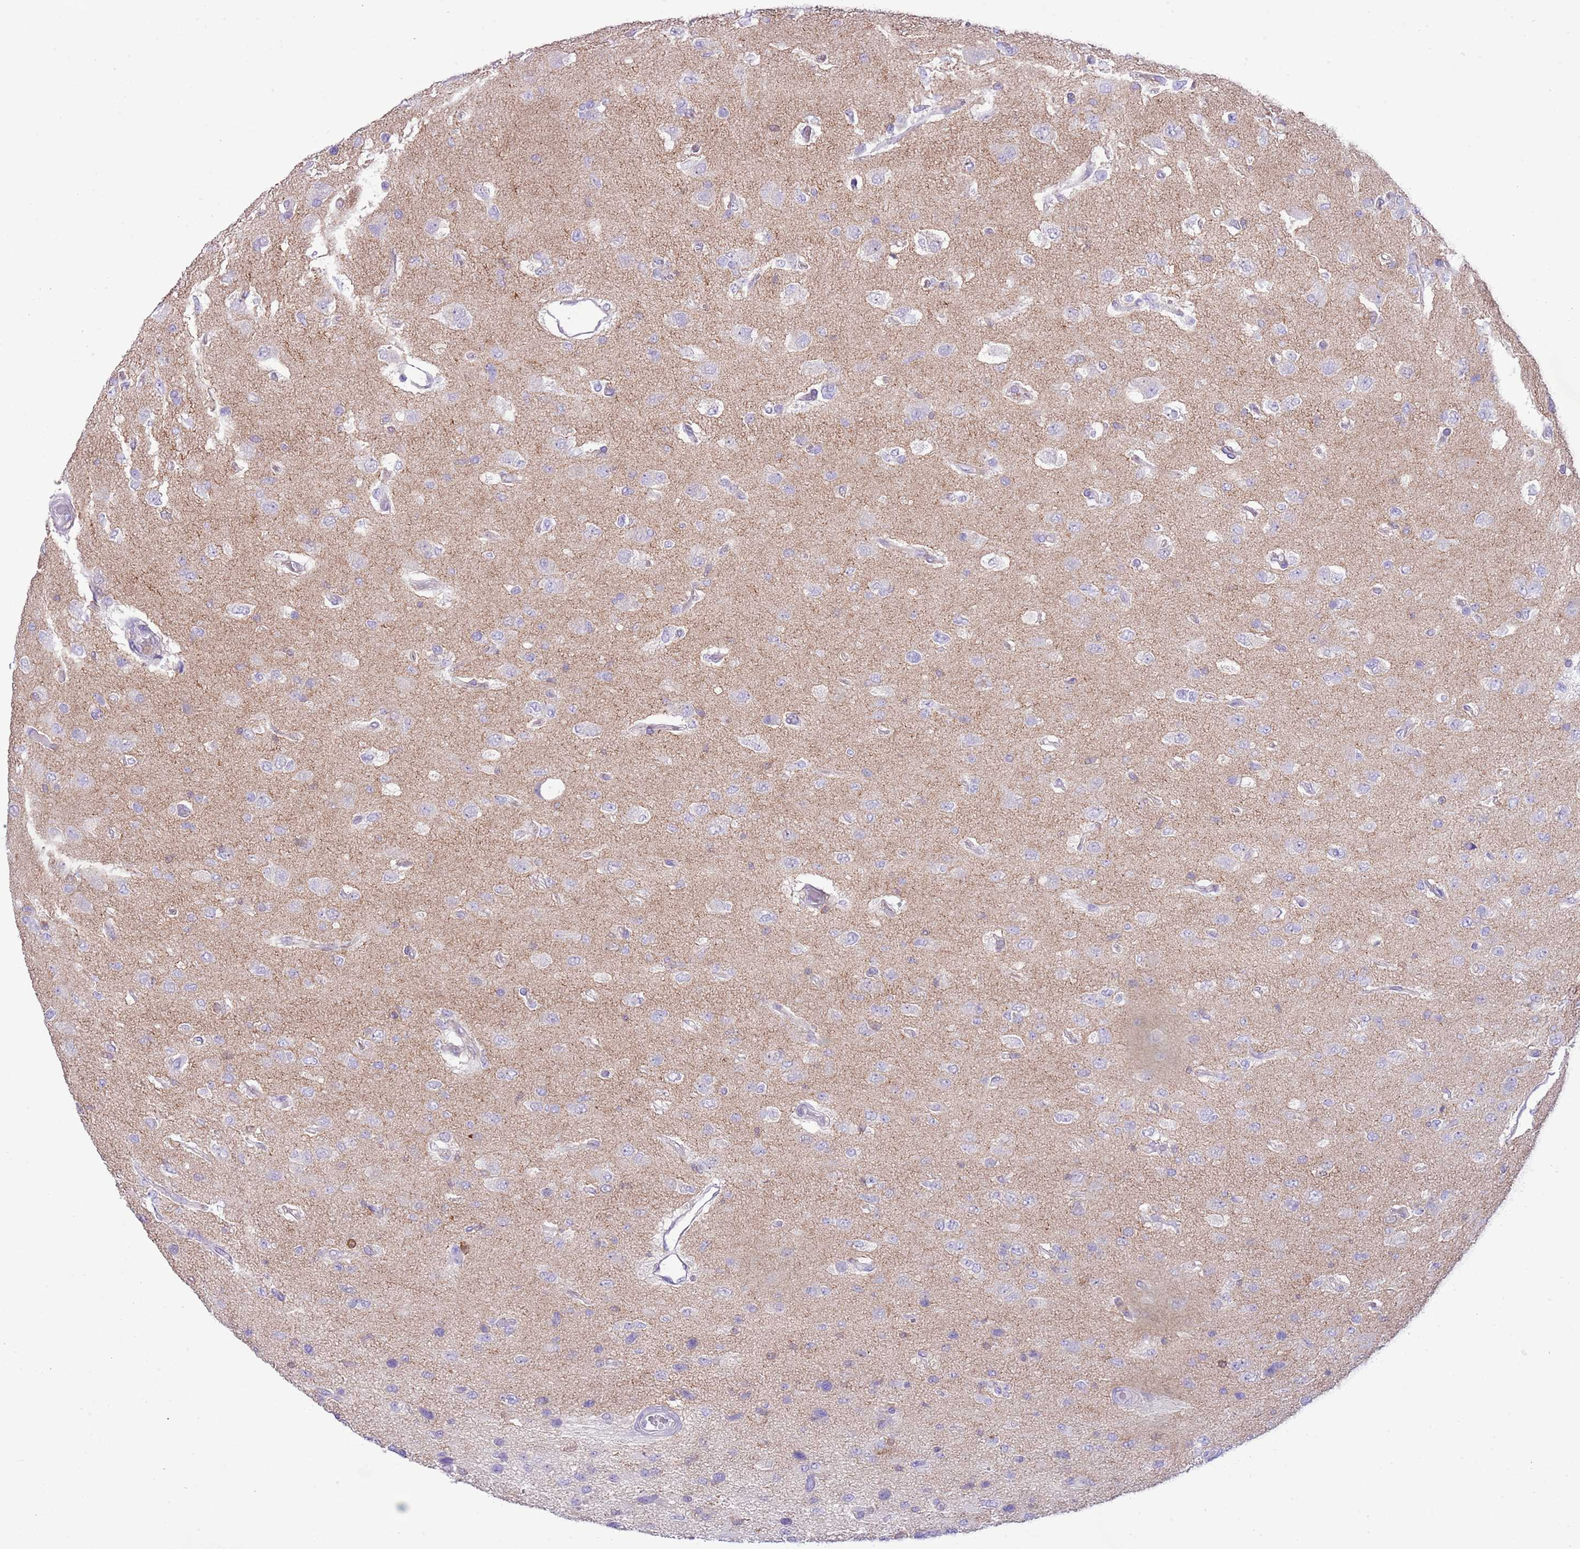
{"staining": {"intensity": "negative", "quantity": "none", "location": "none"}, "tissue": "glioma", "cell_type": "Tumor cells", "image_type": "cancer", "snomed": [{"axis": "morphology", "description": "Glioma, malignant, High grade"}, {"axis": "topography", "description": "Brain"}], "caption": "A micrograph of high-grade glioma (malignant) stained for a protein shows no brown staining in tumor cells.", "gene": "EFHD2", "patient": {"sex": "male", "age": 77}}